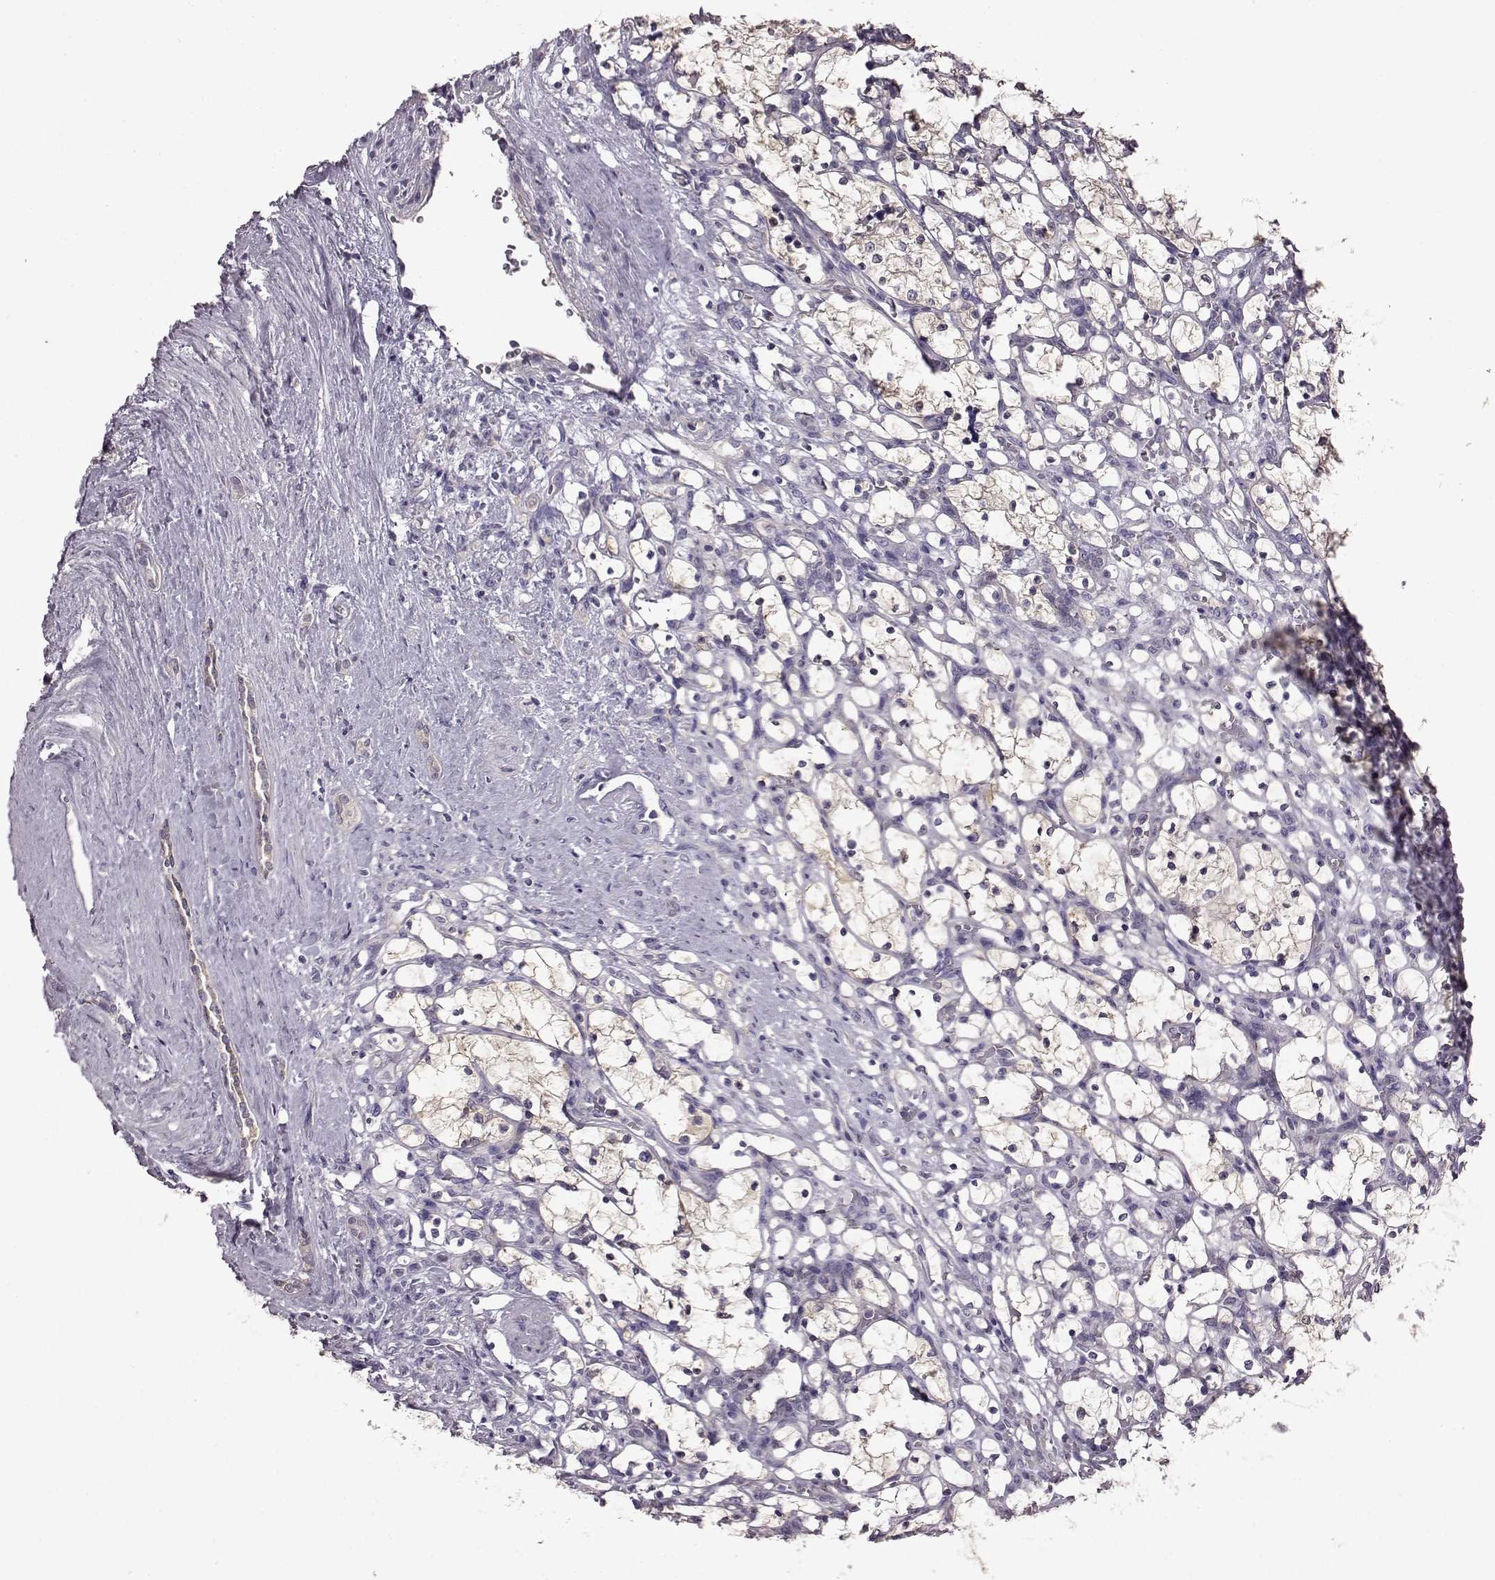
{"staining": {"intensity": "negative", "quantity": "none", "location": "none"}, "tissue": "renal cancer", "cell_type": "Tumor cells", "image_type": "cancer", "snomed": [{"axis": "morphology", "description": "Adenocarcinoma, NOS"}, {"axis": "topography", "description": "Kidney"}], "caption": "An immunohistochemistry (IHC) photomicrograph of renal cancer (adenocarcinoma) is shown. There is no staining in tumor cells of renal cancer (adenocarcinoma). (Brightfield microscopy of DAB IHC at high magnification).", "gene": "ADGRG2", "patient": {"sex": "female", "age": 69}}